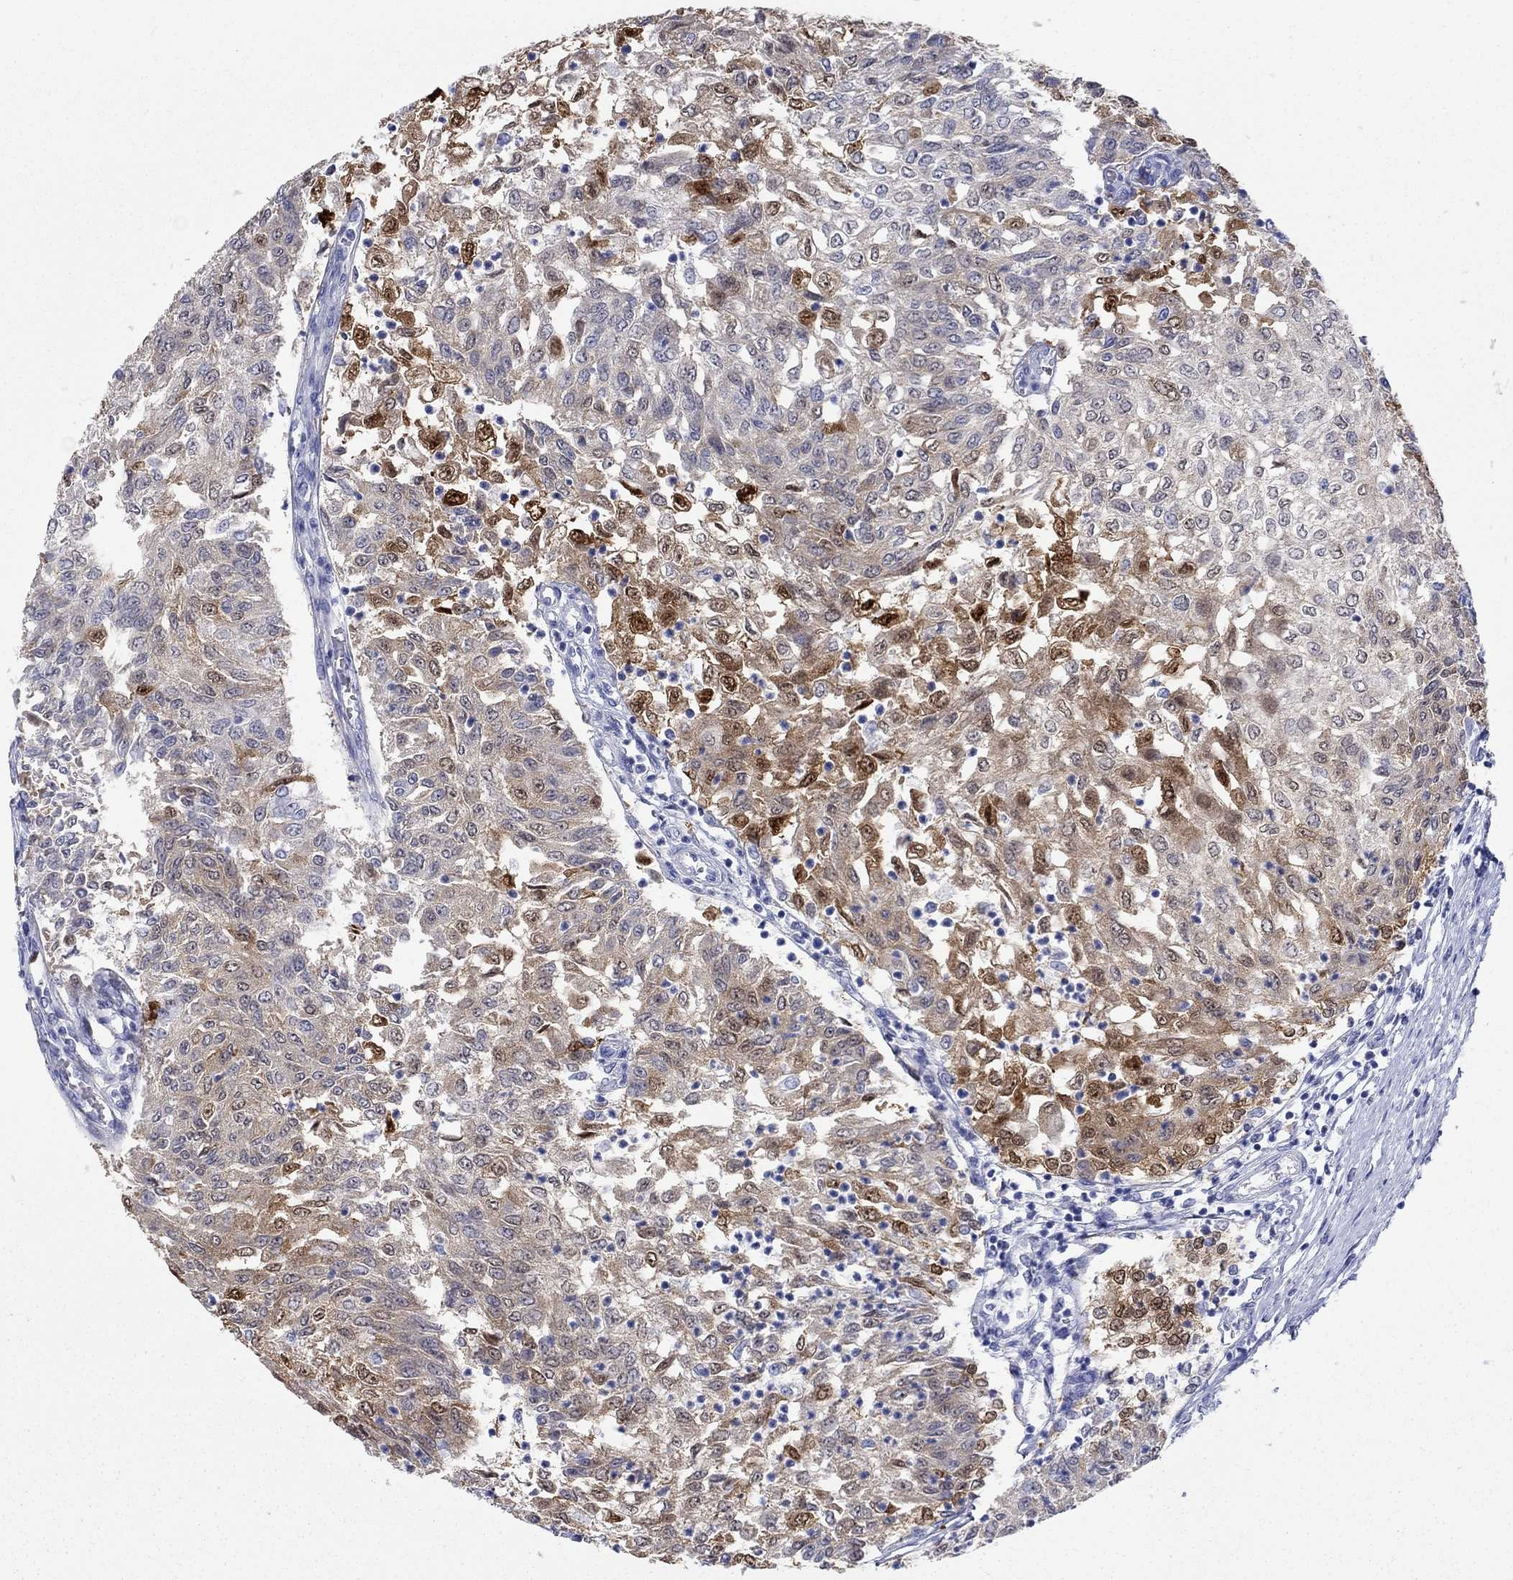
{"staining": {"intensity": "strong", "quantity": "<25%", "location": "cytoplasmic/membranous,nuclear"}, "tissue": "urothelial cancer", "cell_type": "Tumor cells", "image_type": "cancer", "snomed": [{"axis": "morphology", "description": "Urothelial carcinoma, Low grade"}, {"axis": "topography", "description": "Urinary bladder"}], "caption": "Immunohistochemical staining of human low-grade urothelial carcinoma shows medium levels of strong cytoplasmic/membranous and nuclear protein staining in approximately <25% of tumor cells. Nuclei are stained in blue.", "gene": "AKR1C2", "patient": {"sex": "male", "age": 78}}